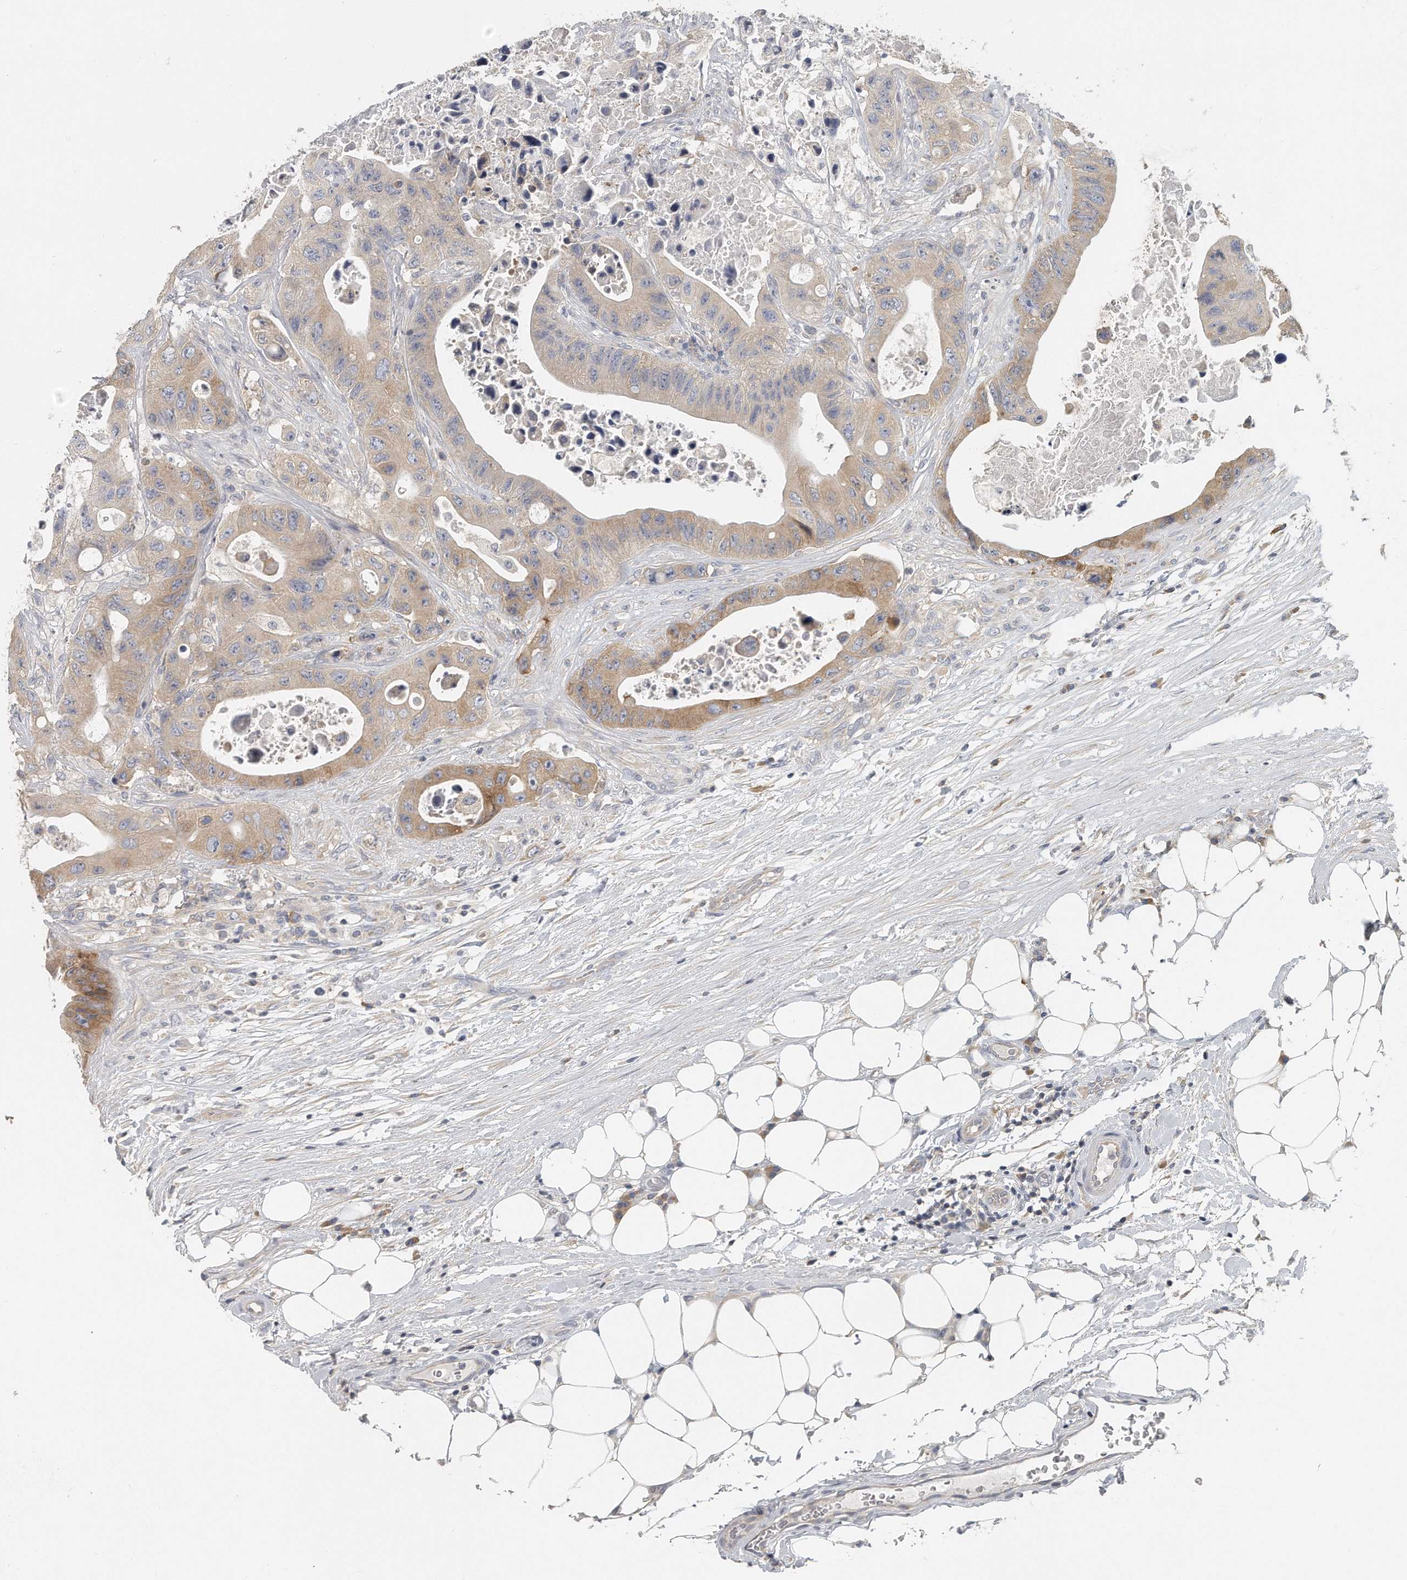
{"staining": {"intensity": "moderate", "quantity": "<25%", "location": "cytoplasmic/membranous"}, "tissue": "colorectal cancer", "cell_type": "Tumor cells", "image_type": "cancer", "snomed": [{"axis": "morphology", "description": "Adenocarcinoma, NOS"}, {"axis": "topography", "description": "Colon"}], "caption": "A photomicrograph showing moderate cytoplasmic/membranous positivity in approximately <25% of tumor cells in colorectal adenocarcinoma, as visualized by brown immunohistochemical staining.", "gene": "EIF3I", "patient": {"sex": "female", "age": 46}}